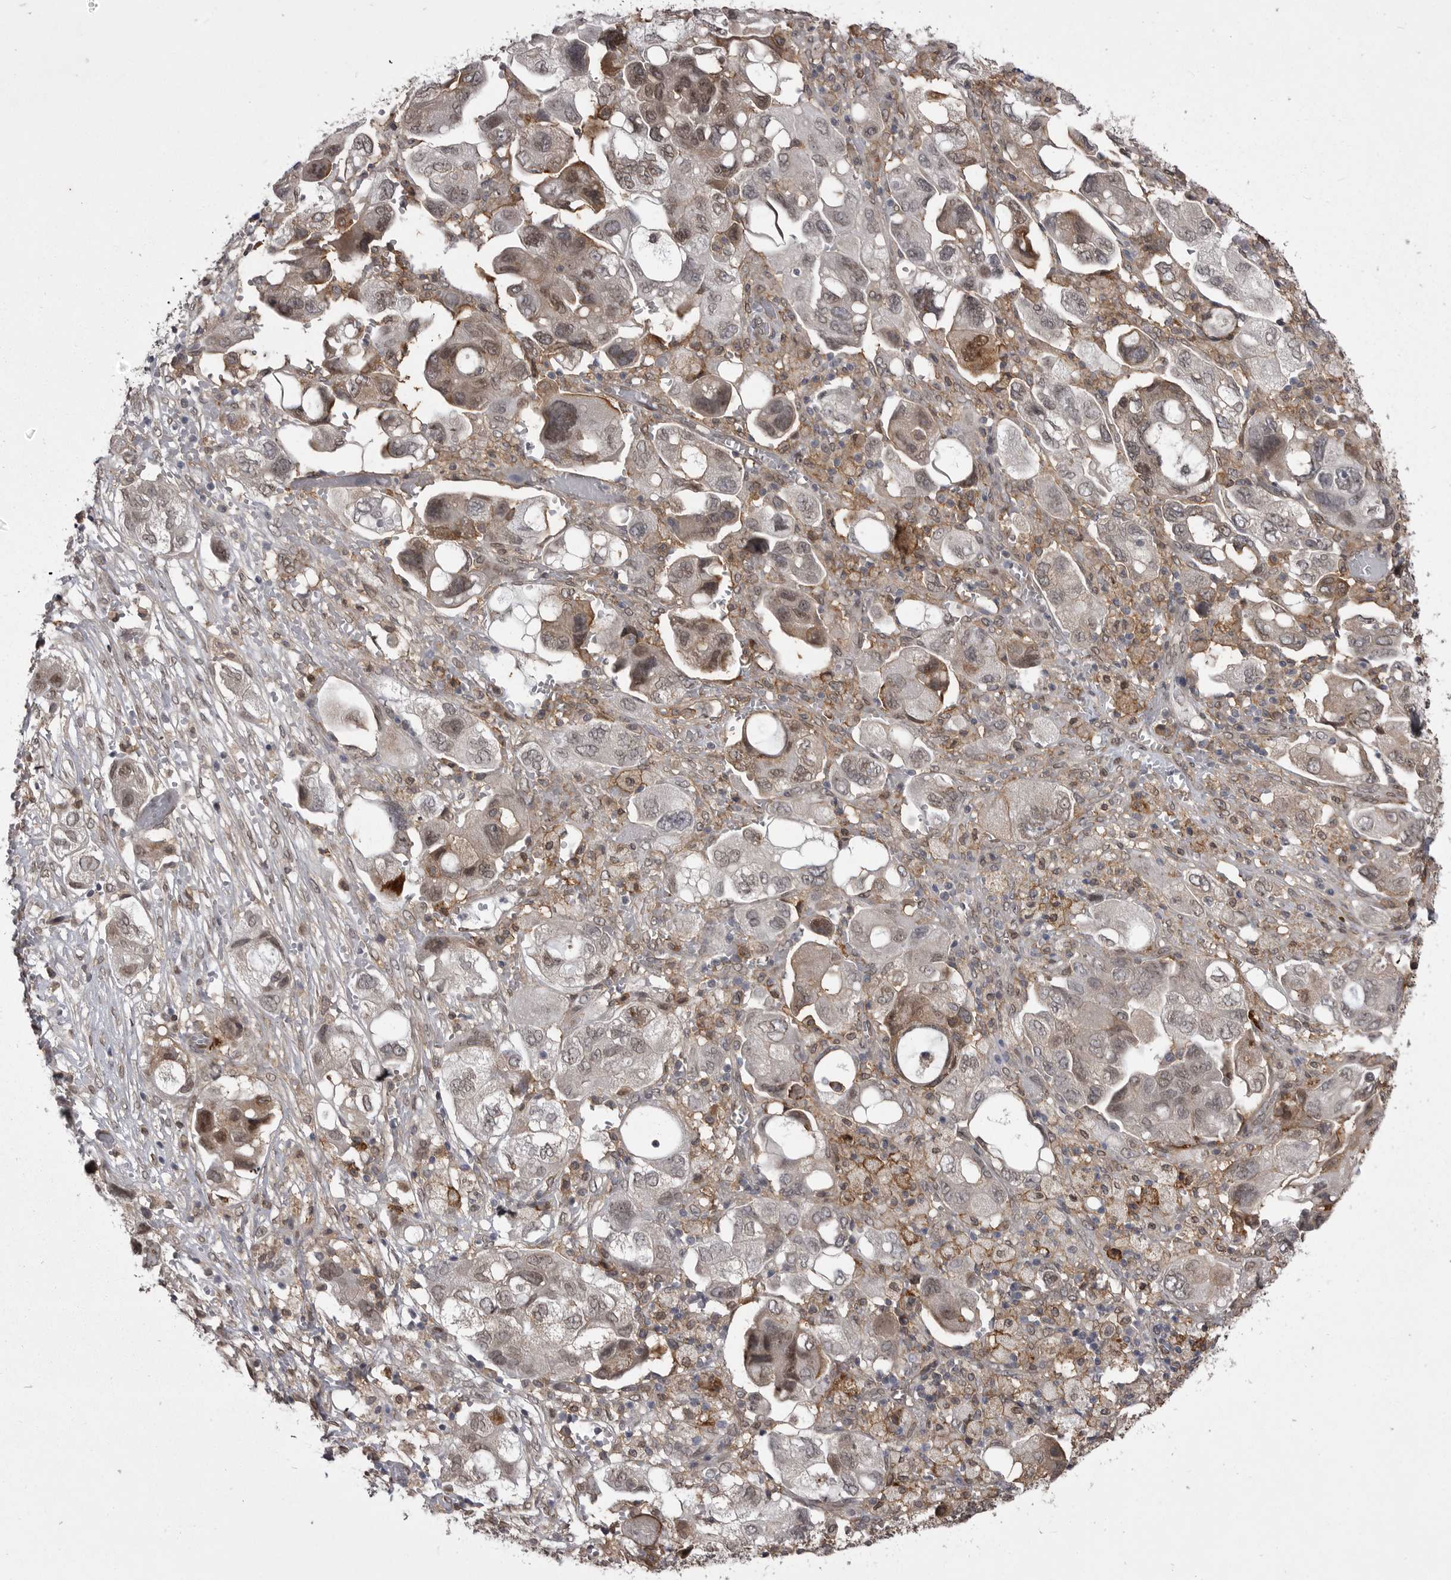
{"staining": {"intensity": "moderate", "quantity": "25%-75%", "location": "cytoplasmic/membranous,nuclear"}, "tissue": "ovarian cancer", "cell_type": "Tumor cells", "image_type": "cancer", "snomed": [{"axis": "morphology", "description": "Carcinoma, NOS"}, {"axis": "morphology", "description": "Cystadenocarcinoma, serous, NOS"}, {"axis": "topography", "description": "Ovary"}], "caption": "A micrograph of human ovarian carcinoma stained for a protein demonstrates moderate cytoplasmic/membranous and nuclear brown staining in tumor cells. The staining is performed using DAB brown chromogen to label protein expression. The nuclei are counter-stained blue using hematoxylin.", "gene": "ABL1", "patient": {"sex": "female", "age": 69}}